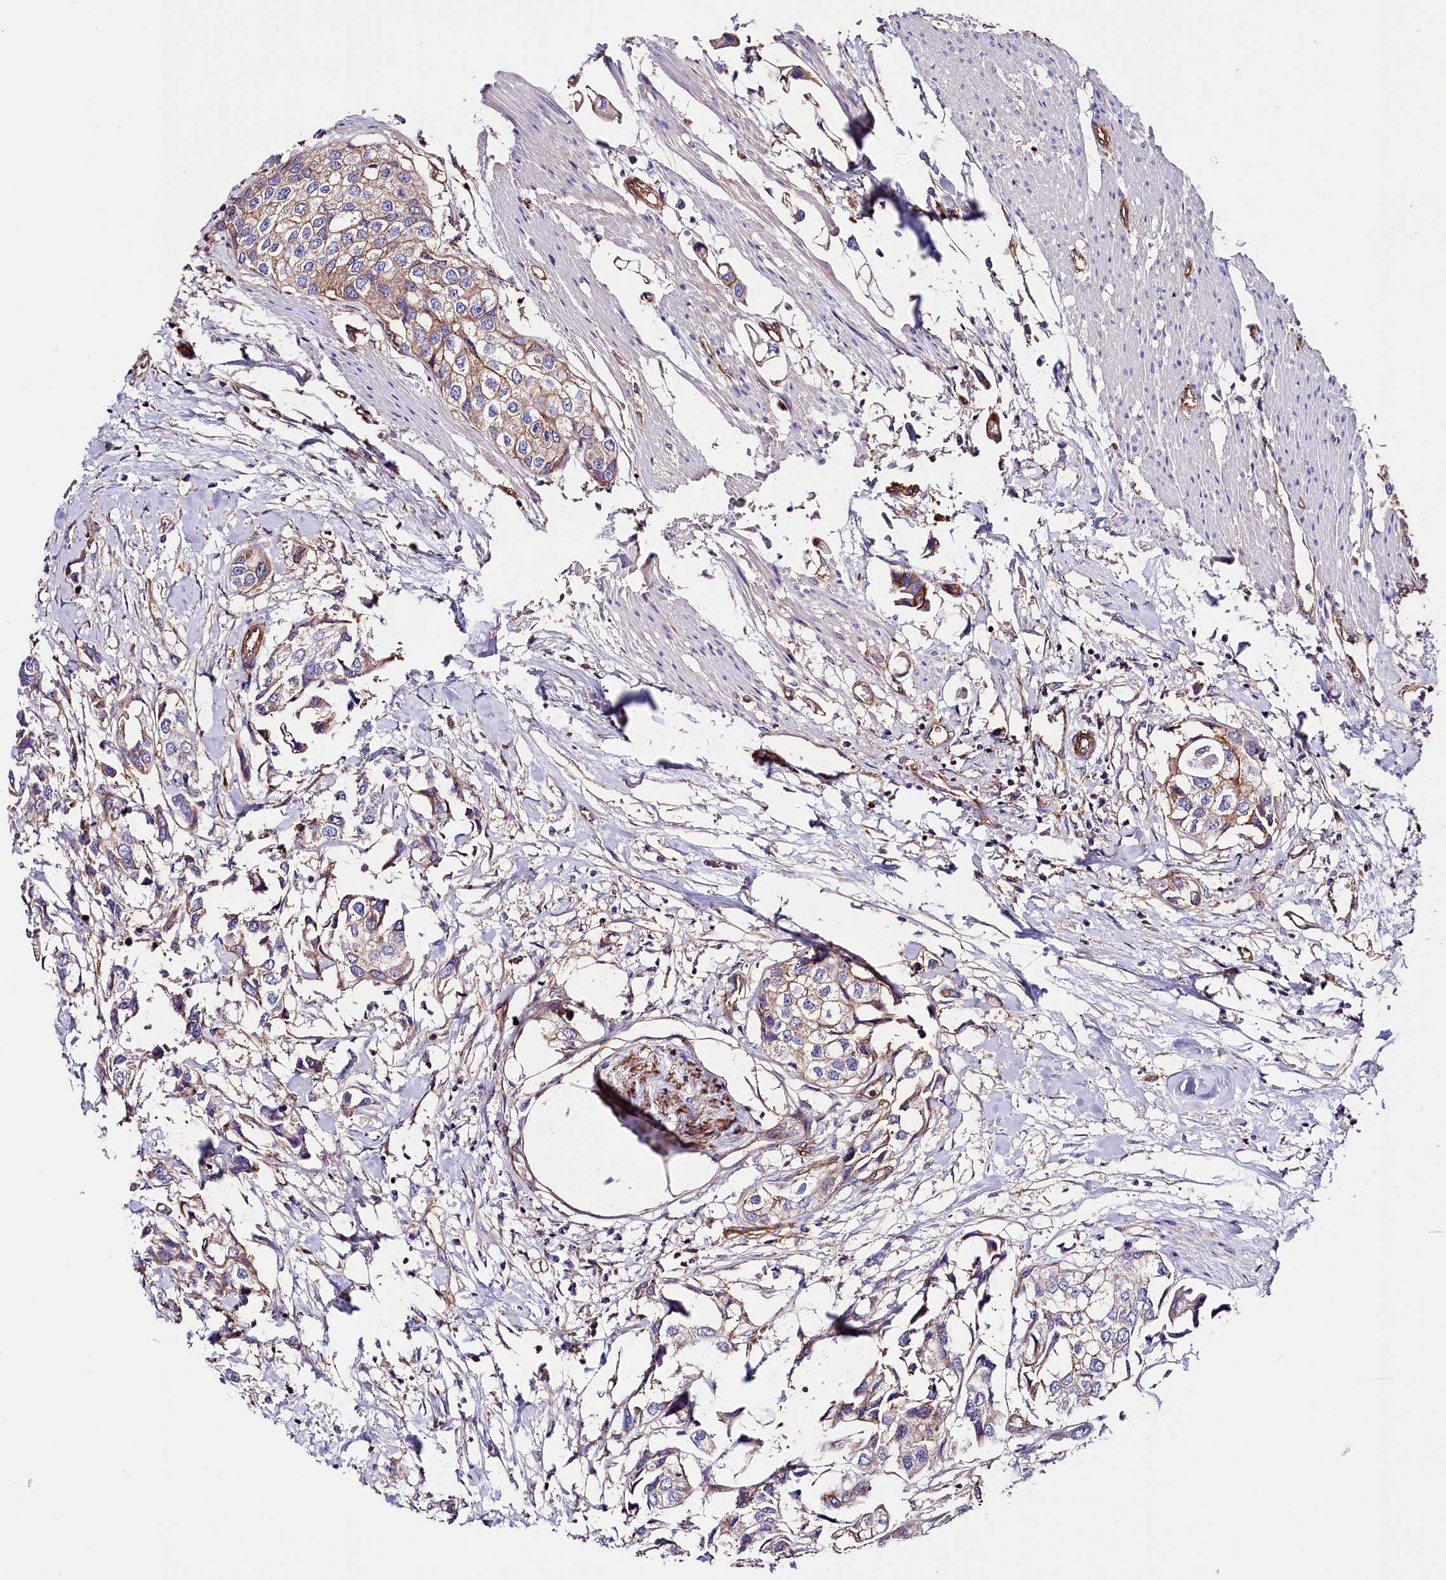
{"staining": {"intensity": "moderate", "quantity": "<25%", "location": "cytoplasmic/membranous"}, "tissue": "urothelial cancer", "cell_type": "Tumor cells", "image_type": "cancer", "snomed": [{"axis": "morphology", "description": "Urothelial carcinoma, High grade"}, {"axis": "topography", "description": "Urinary bladder"}], "caption": "There is low levels of moderate cytoplasmic/membranous expression in tumor cells of urothelial cancer, as demonstrated by immunohistochemical staining (brown color).", "gene": "ATP2B4", "patient": {"sex": "male", "age": 64}}